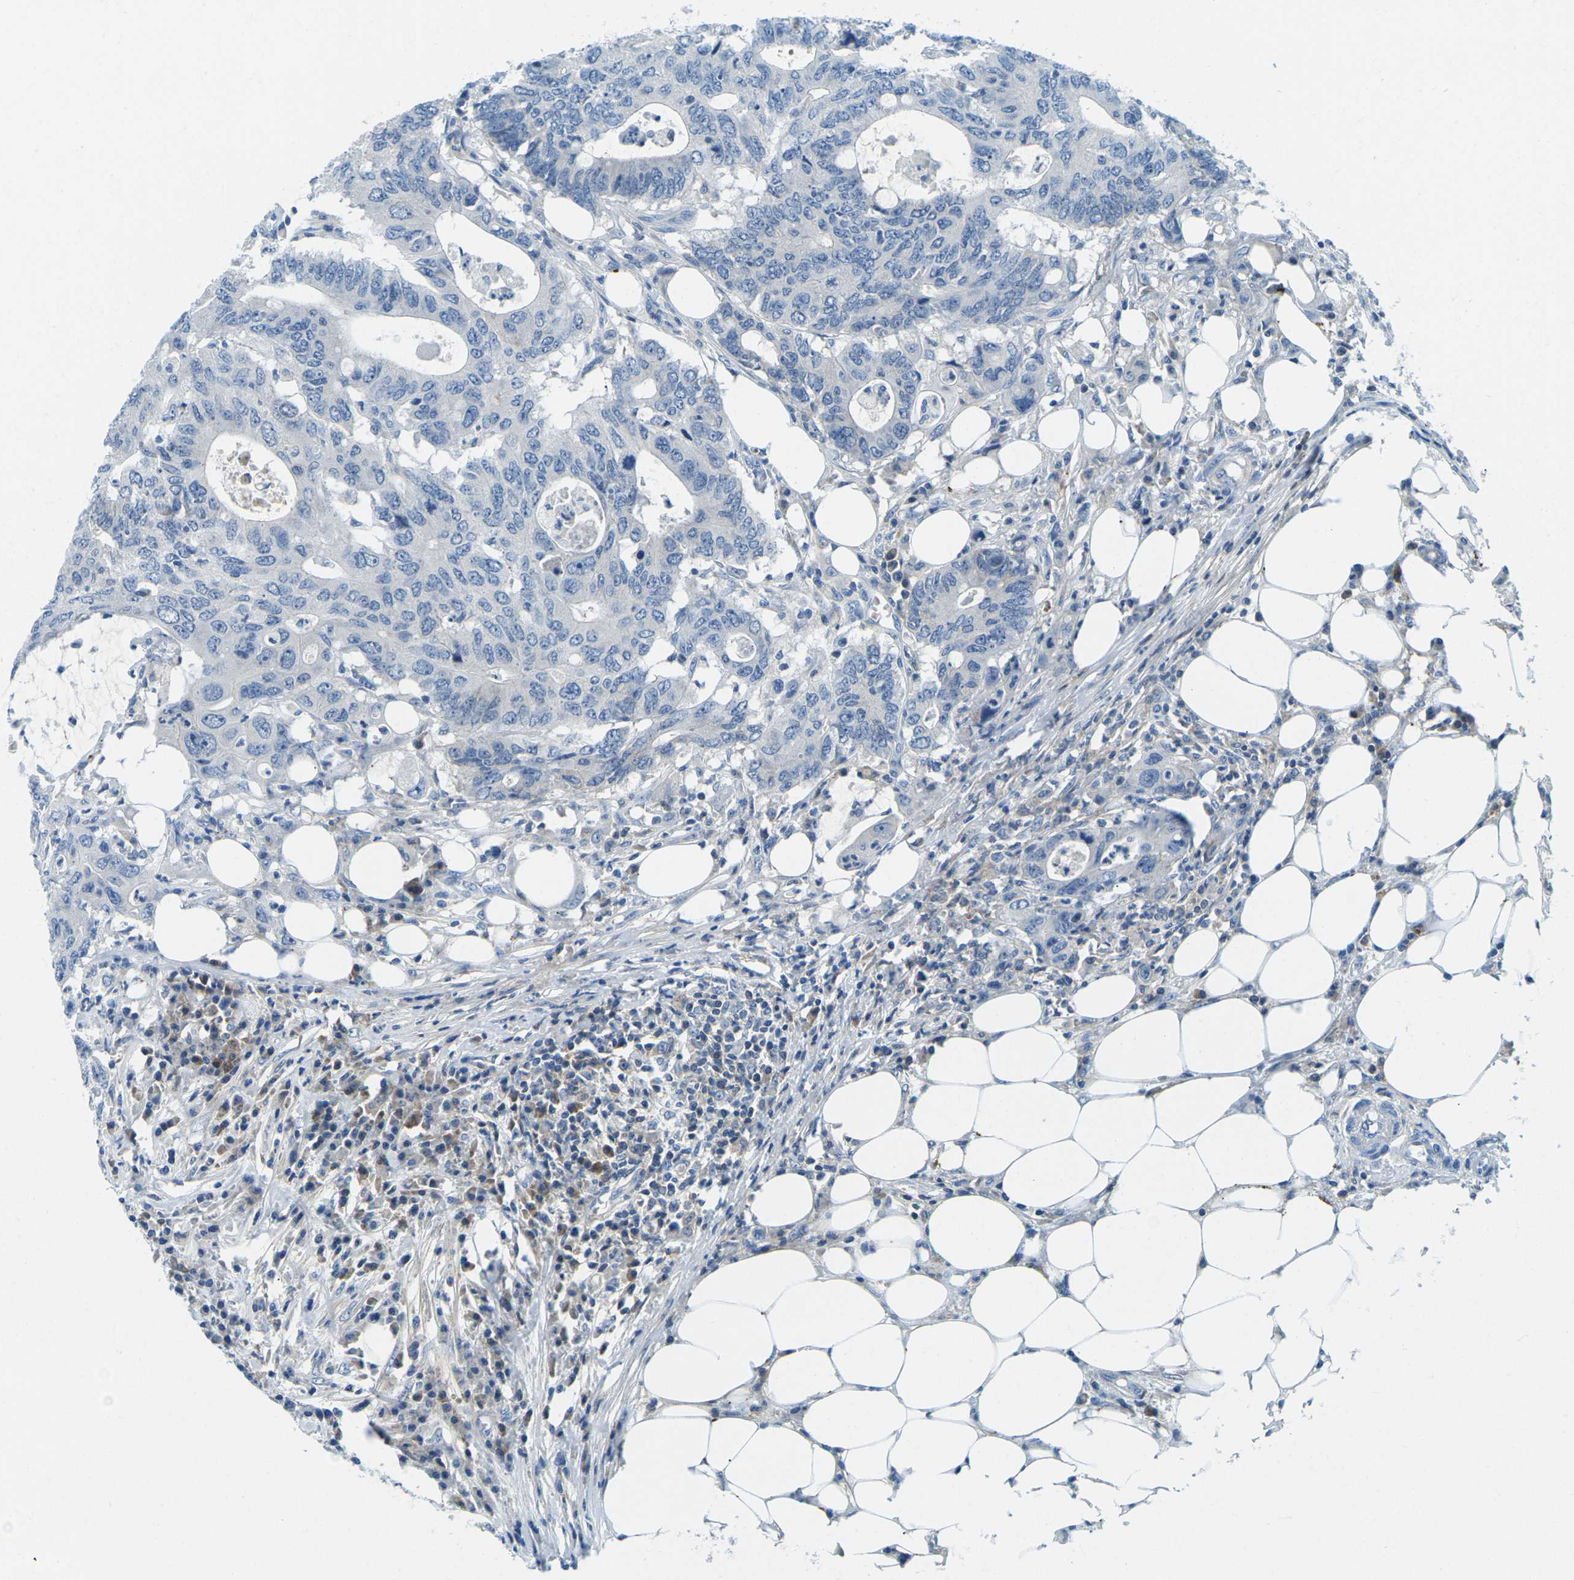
{"staining": {"intensity": "negative", "quantity": "none", "location": "none"}, "tissue": "colorectal cancer", "cell_type": "Tumor cells", "image_type": "cancer", "snomed": [{"axis": "morphology", "description": "Adenocarcinoma, NOS"}, {"axis": "topography", "description": "Colon"}], "caption": "Human adenocarcinoma (colorectal) stained for a protein using immunohistochemistry demonstrates no staining in tumor cells.", "gene": "CFB", "patient": {"sex": "male", "age": 71}}